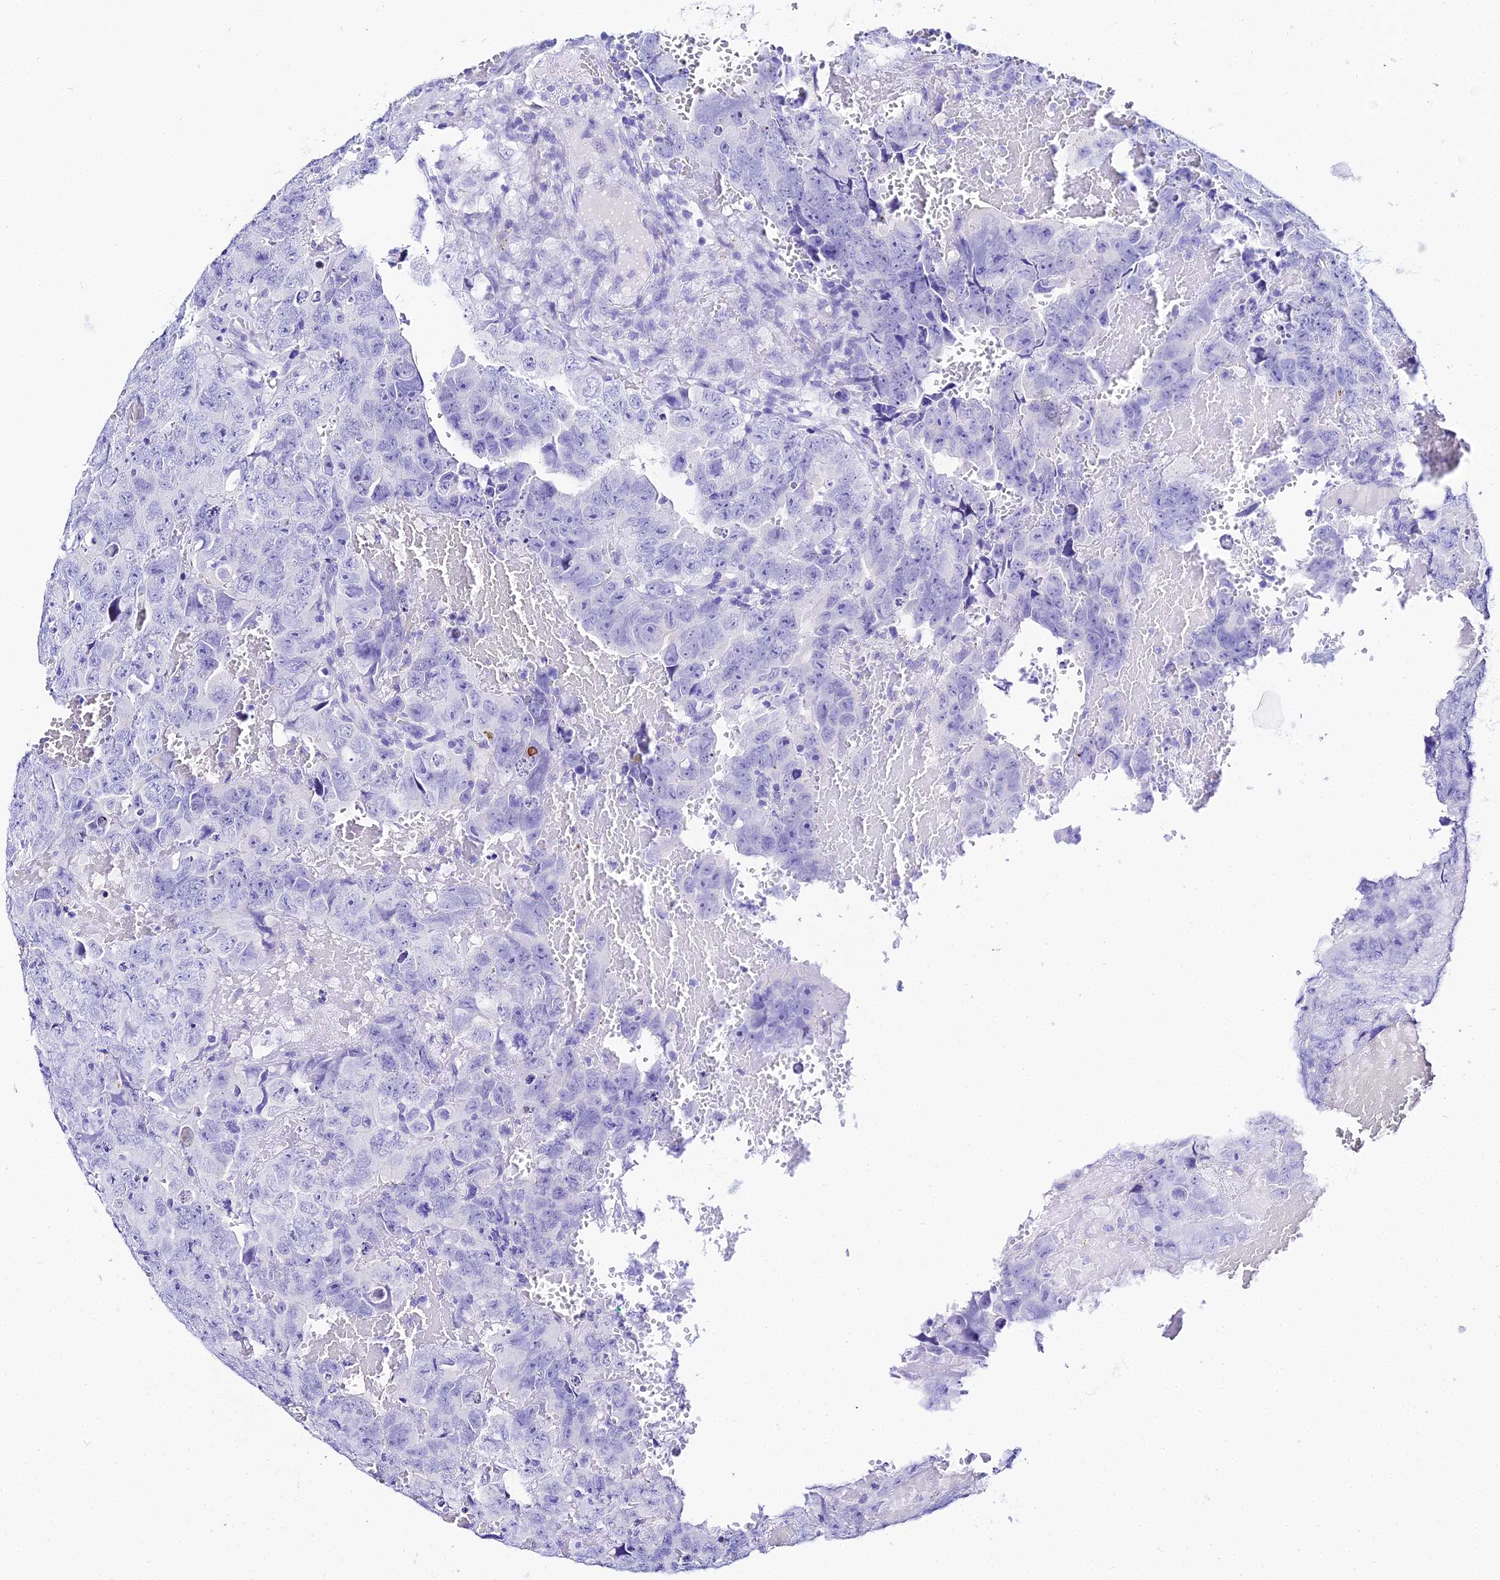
{"staining": {"intensity": "negative", "quantity": "none", "location": "none"}, "tissue": "testis cancer", "cell_type": "Tumor cells", "image_type": "cancer", "snomed": [{"axis": "morphology", "description": "Carcinoma, Embryonal, NOS"}, {"axis": "topography", "description": "Testis"}], "caption": "The immunohistochemistry photomicrograph has no significant expression in tumor cells of testis embryonal carcinoma tissue. The staining is performed using DAB brown chromogen with nuclei counter-stained in using hematoxylin.", "gene": "TRMT44", "patient": {"sex": "male", "age": 45}}